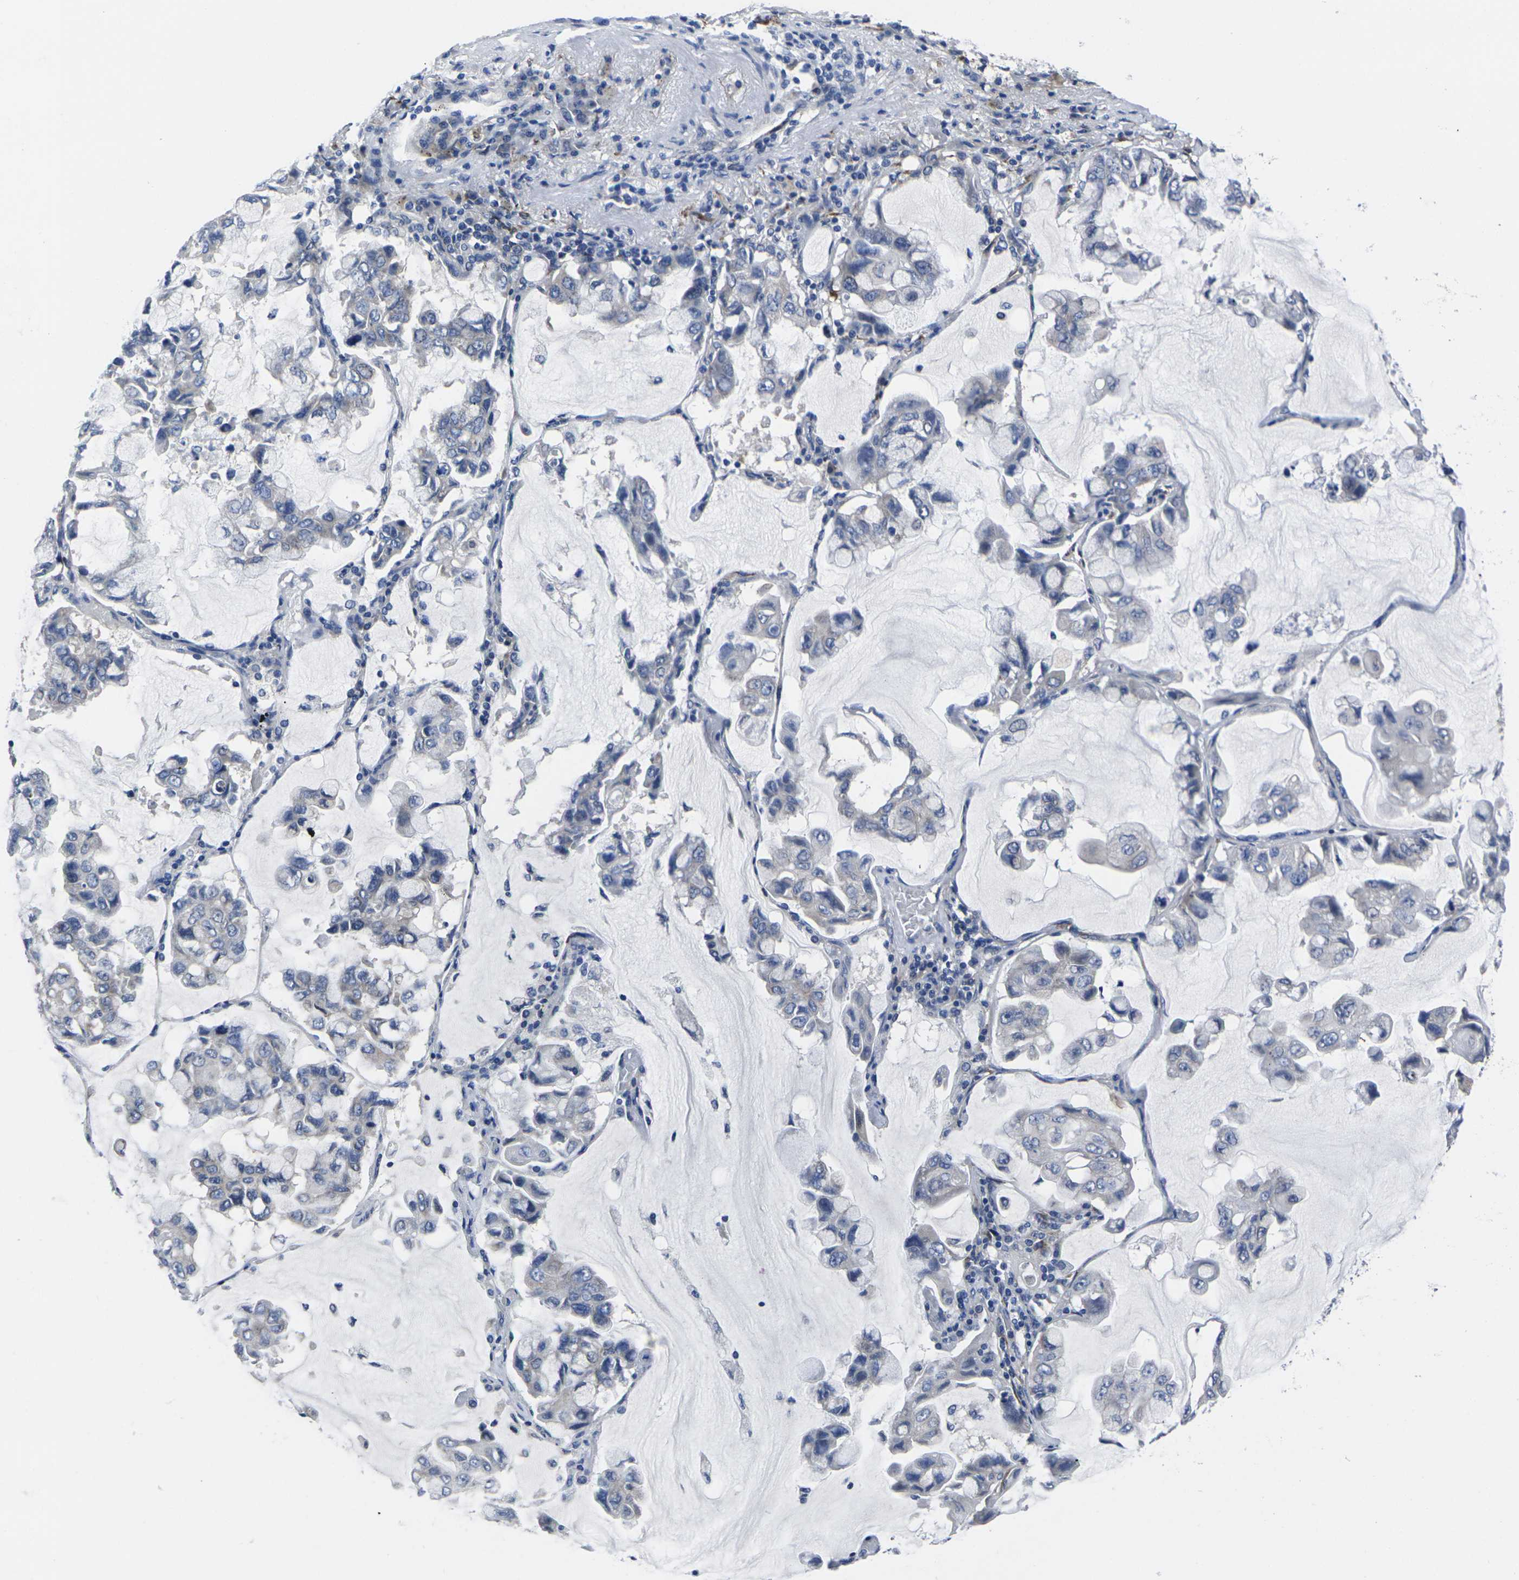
{"staining": {"intensity": "negative", "quantity": "none", "location": "none"}, "tissue": "lung cancer", "cell_type": "Tumor cells", "image_type": "cancer", "snomed": [{"axis": "morphology", "description": "Adenocarcinoma, NOS"}, {"axis": "topography", "description": "Lung"}], "caption": "High power microscopy histopathology image of an immunohistochemistry histopathology image of adenocarcinoma (lung), revealing no significant expression in tumor cells.", "gene": "CYP2C8", "patient": {"sex": "male", "age": 64}}